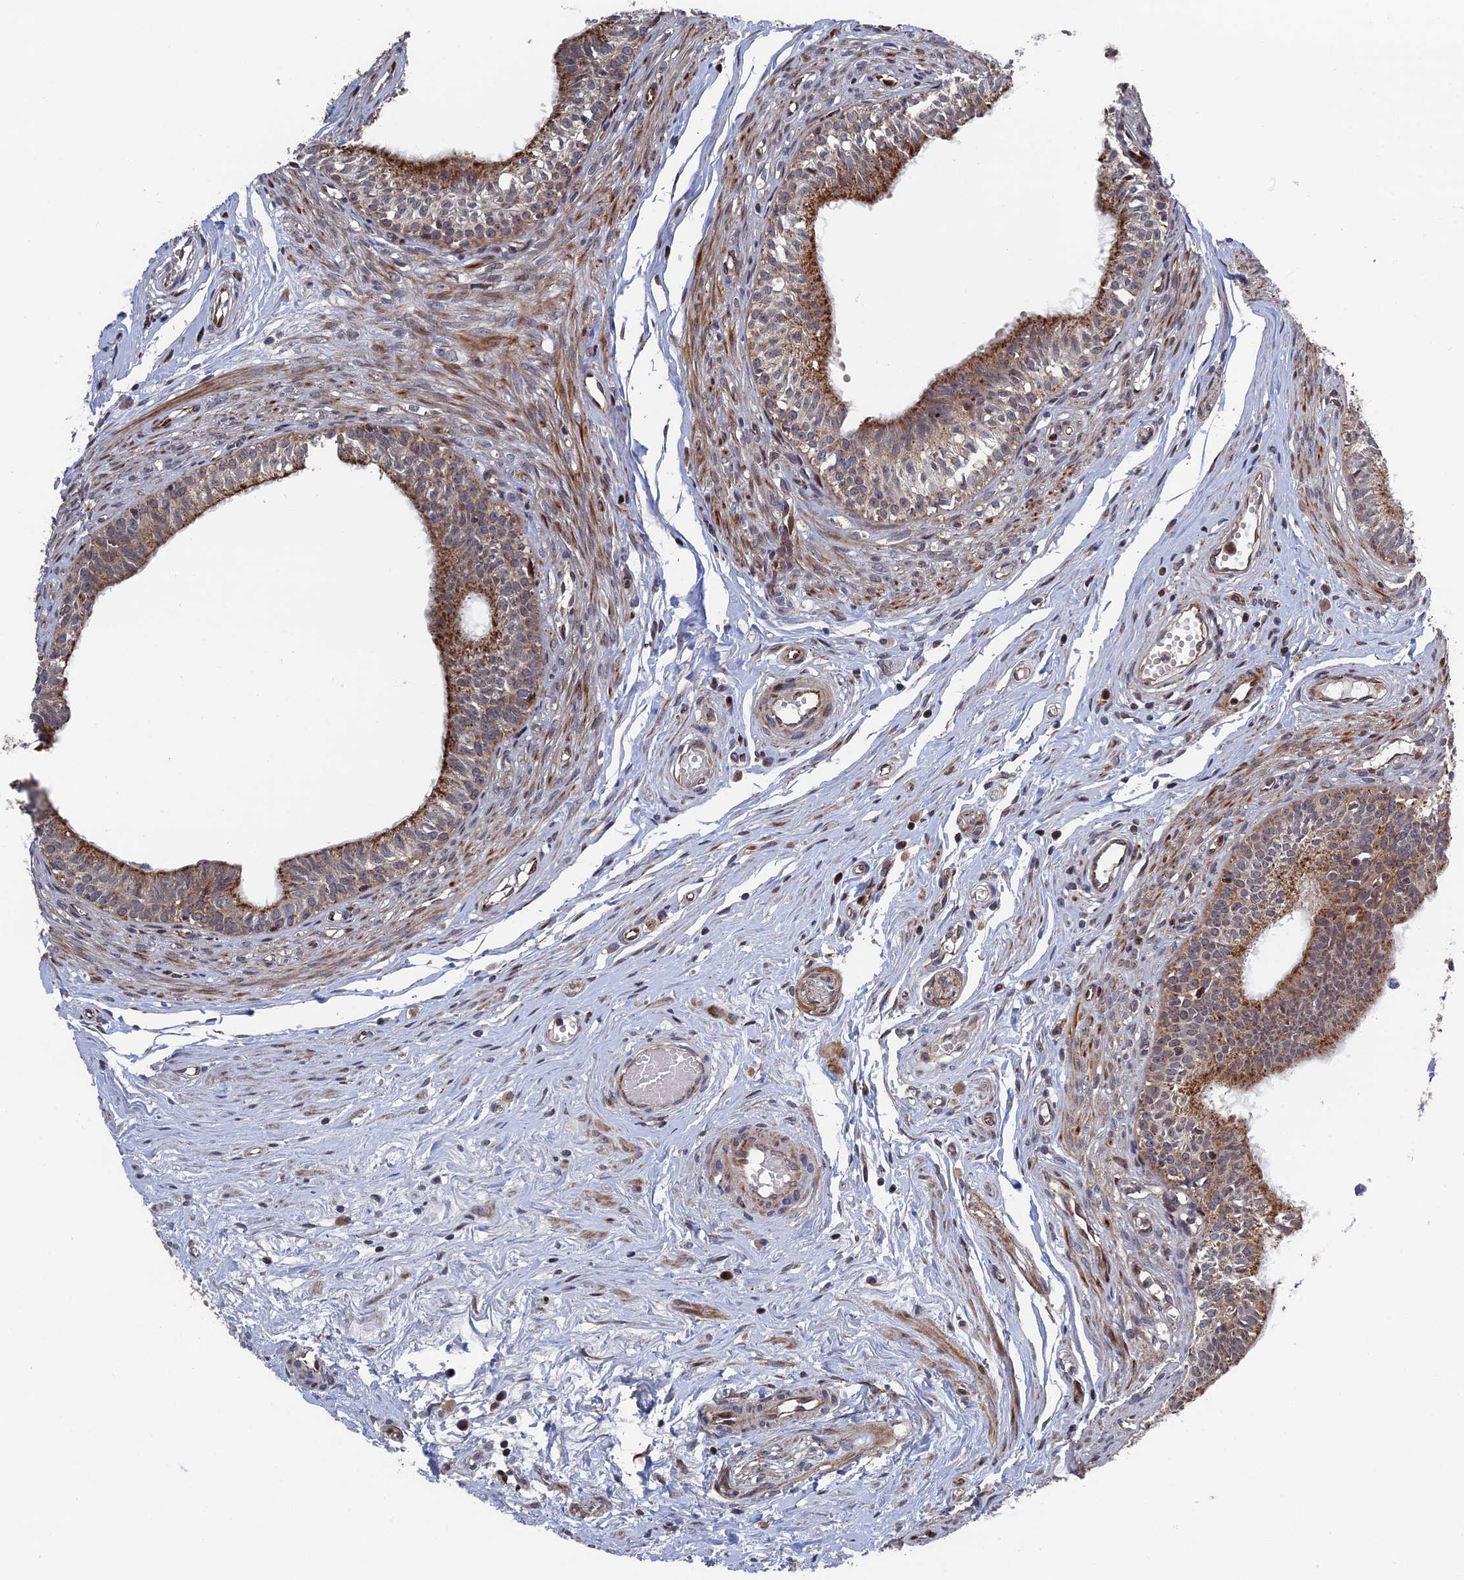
{"staining": {"intensity": "moderate", "quantity": "25%-75%", "location": "cytoplasmic/membranous"}, "tissue": "epididymis", "cell_type": "Glandular cells", "image_type": "normal", "snomed": [{"axis": "morphology", "description": "Normal tissue, NOS"}, {"axis": "topography", "description": "Epididymis, spermatic cord, NOS"}], "caption": "Approximately 25%-75% of glandular cells in unremarkable epididymis reveal moderate cytoplasmic/membranous protein positivity as visualized by brown immunohistochemical staining.", "gene": "GTF2IRD1", "patient": {"sex": "male", "age": 22}}